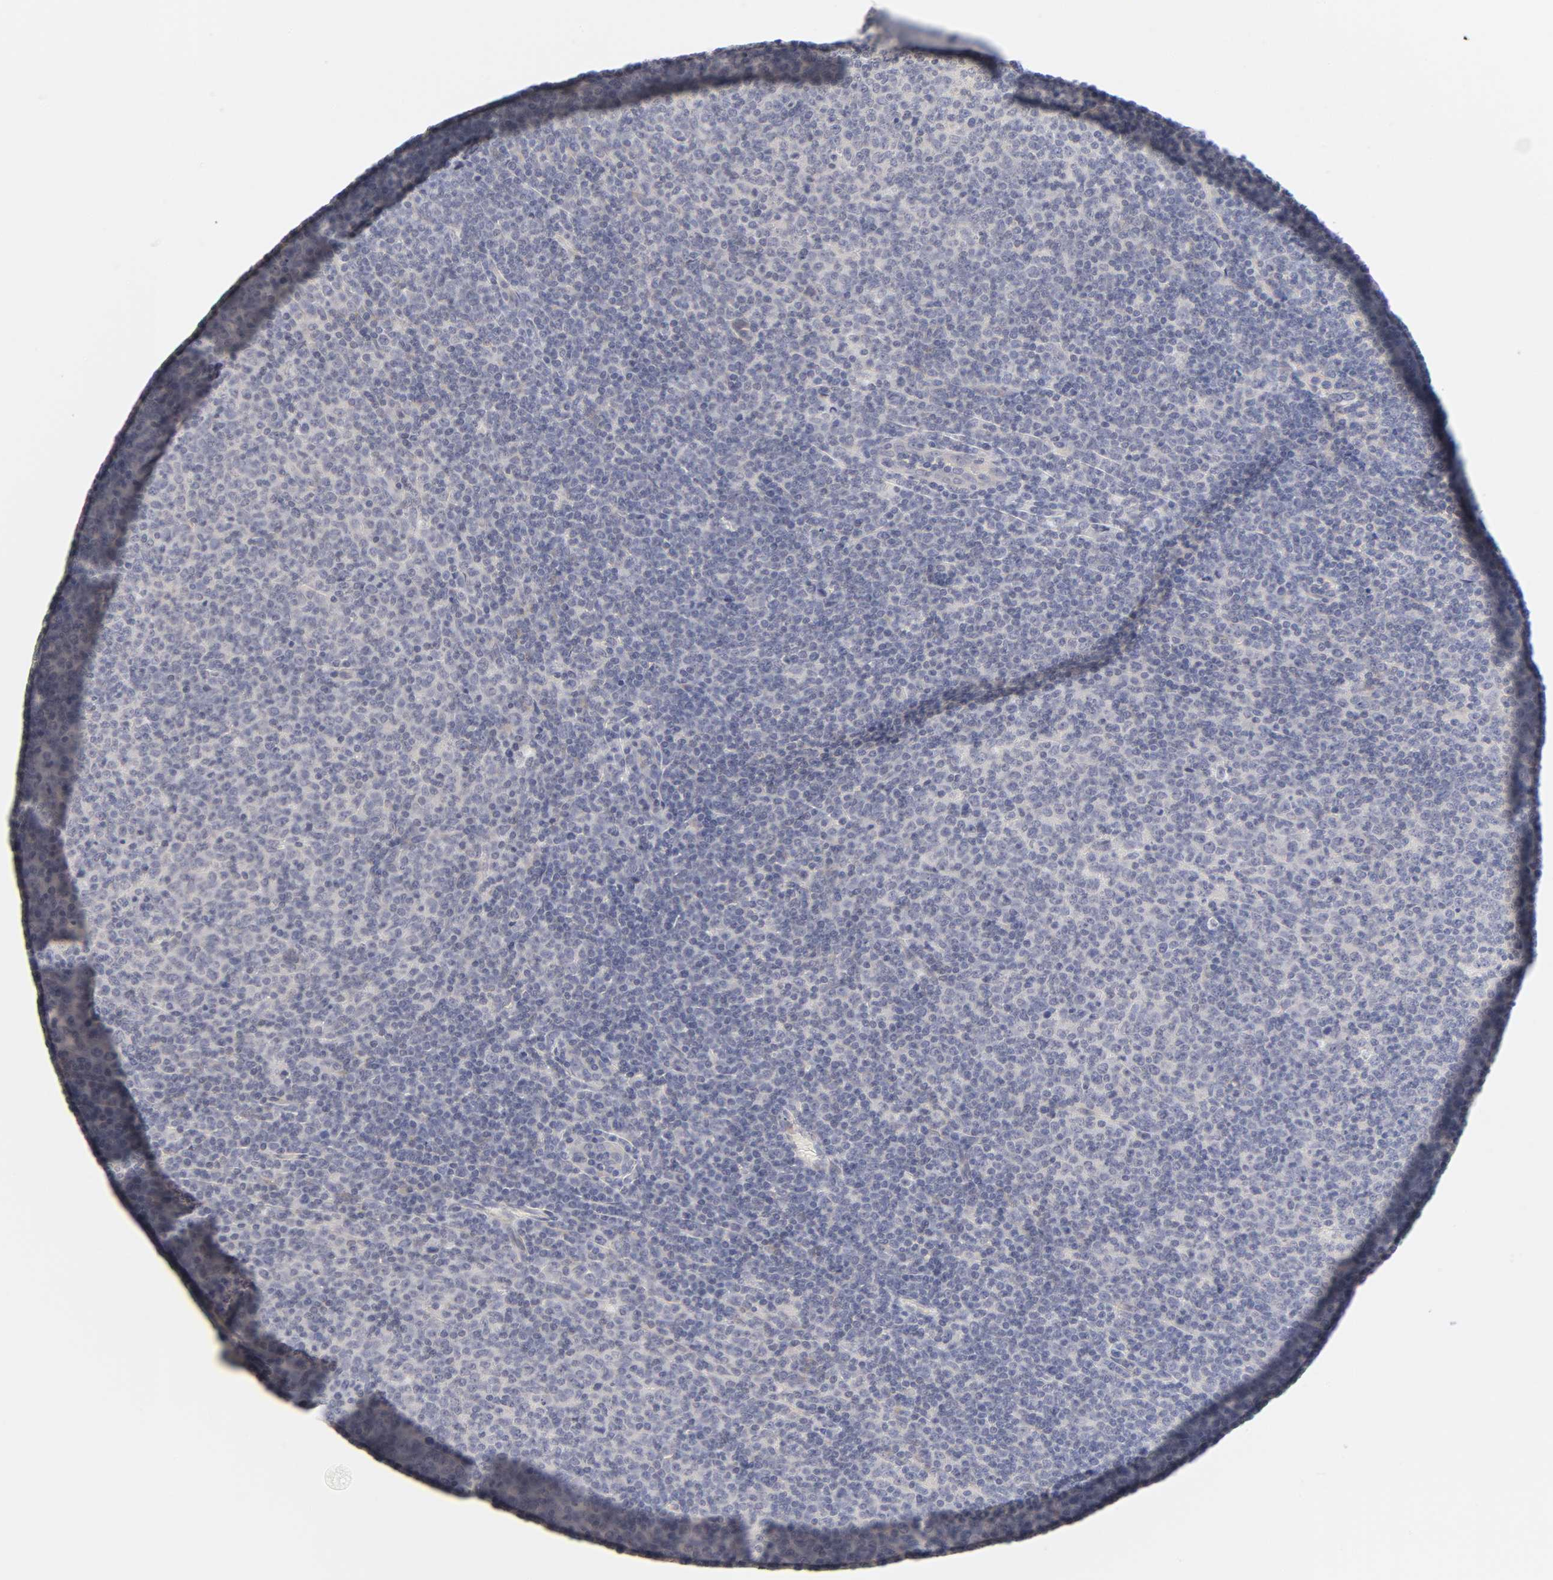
{"staining": {"intensity": "moderate", "quantity": "25%-75%", "location": "cytoplasmic/membranous"}, "tissue": "lymphoma", "cell_type": "Tumor cells", "image_type": "cancer", "snomed": [{"axis": "morphology", "description": "Malignant lymphoma, non-Hodgkin's type, Low grade"}, {"axis": "topography", "description": "Lymph node"}], "caption": "Tumor cells display moderate cytoplasmic/membranous staining in approximately 25%-75% of cells in lymphoma.", "gene": "CYP4B1", "patient": {"sex": "male", "age": 70}}